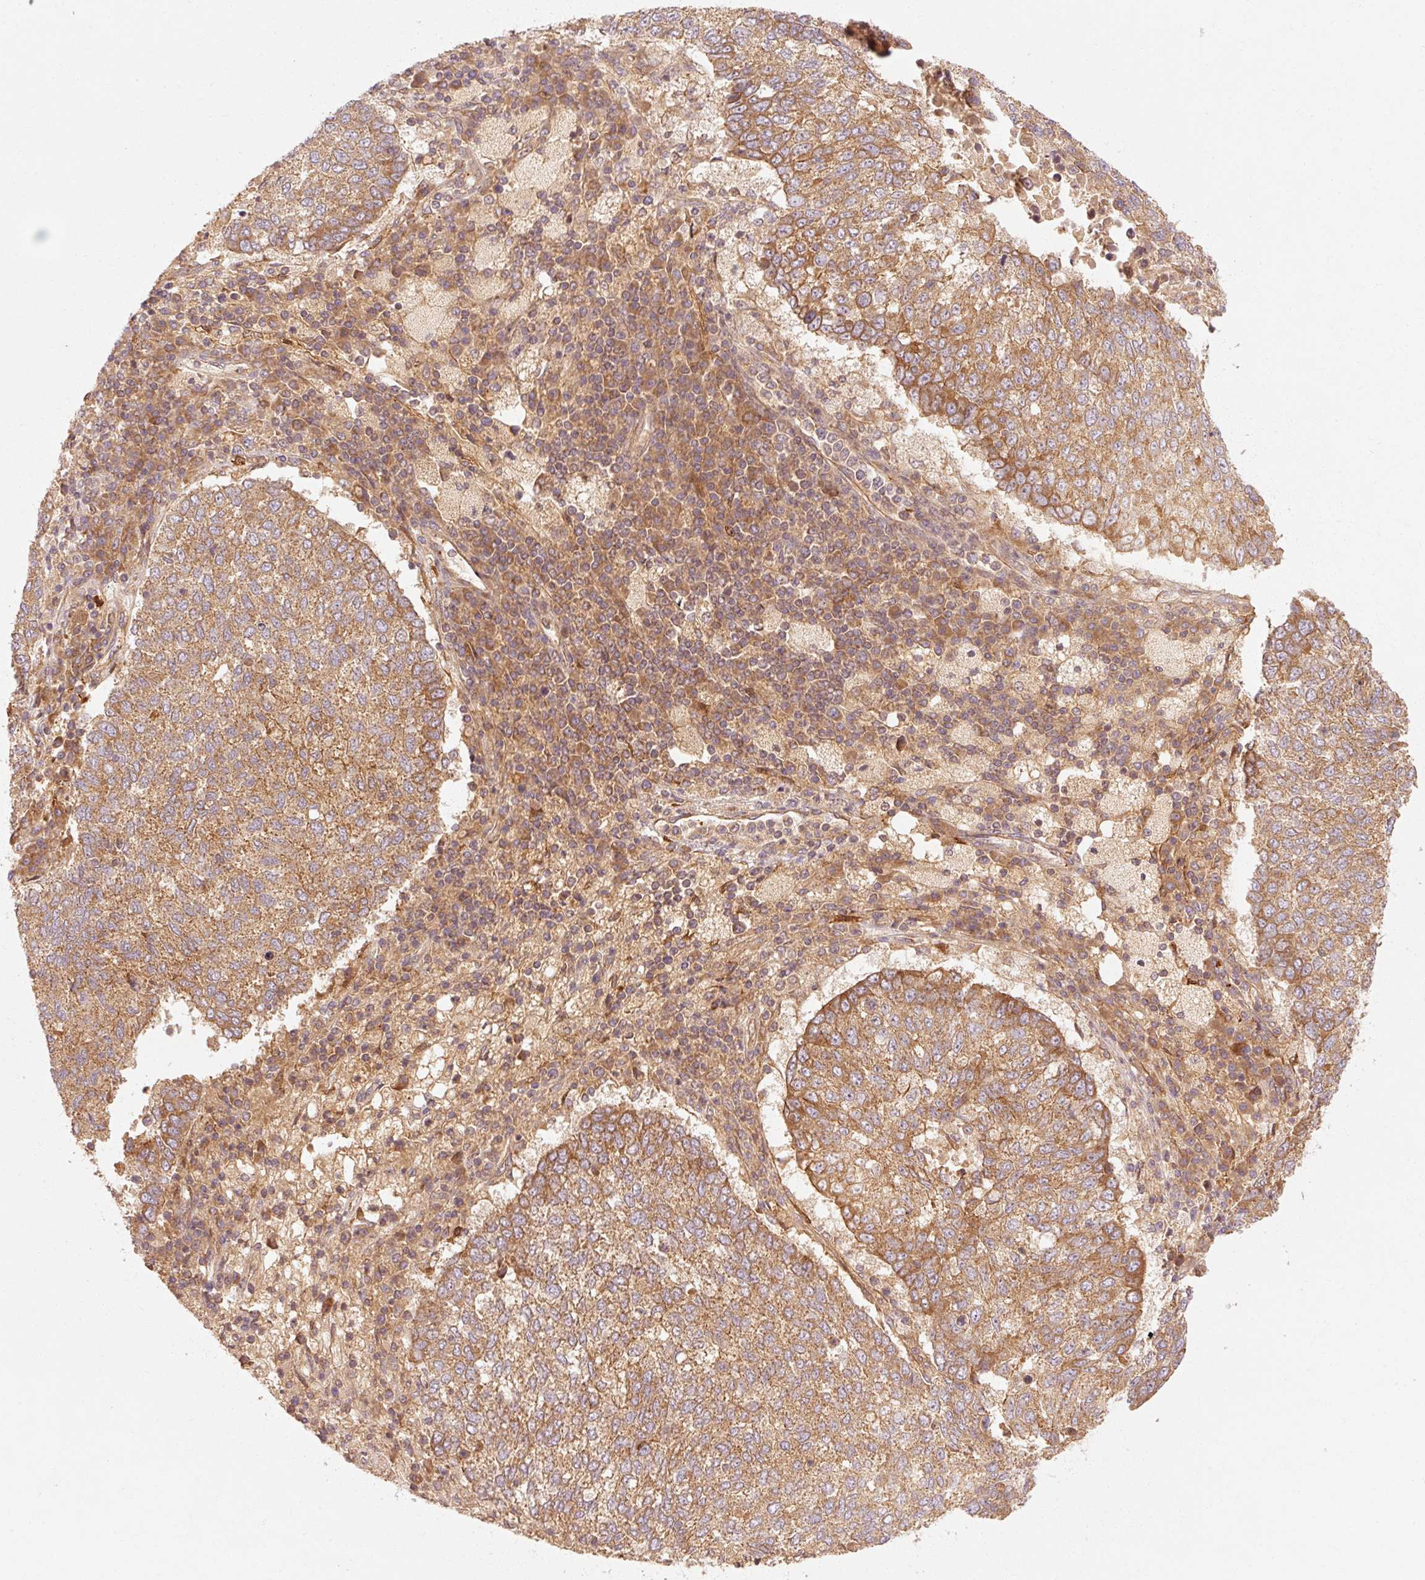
{"staining": {"intensity": "moderate", "quantity": ">75%", "location": "cytoplasmic/membranous"}, "tissue": "lung cancer", "cell_type": "Tumor cells", "image_type": "cancer", "snomed": [{"axis": "morphology", "description": "Squamous cell carcinoma, NOS"}, {"axis": "topography", "description": "Lung"}], "caption": "This histopathology image displays squamous cell carcinoma (lung) stained with immunohistochemistry to label a protein in brown. The cytoplasmic/membranous of tumor cells show moderate positivity for the protein. Nuclei are counter-stained blue.", "gene": "CTNNA1", "patient": {"sex": "male", "age": 73}}